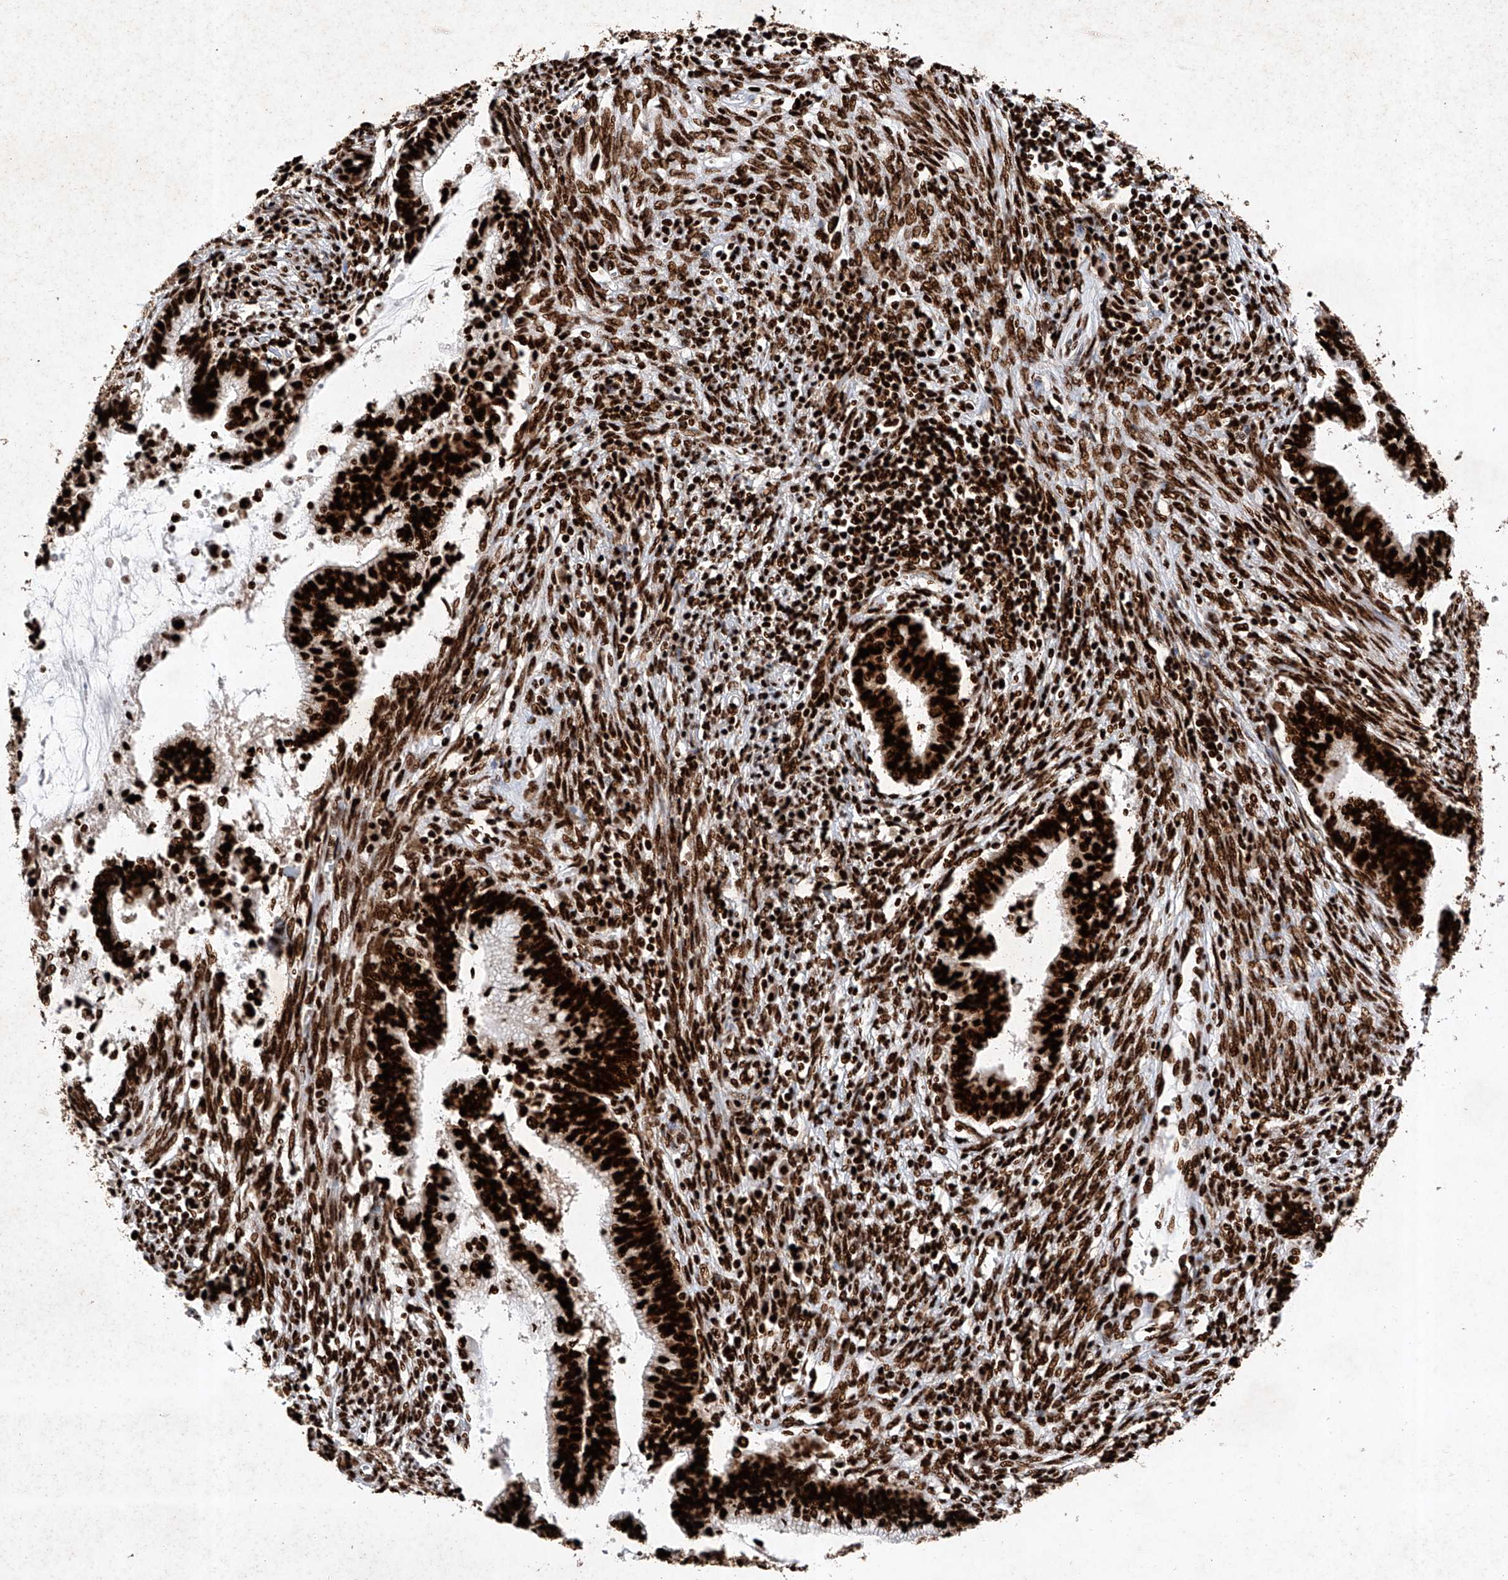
{"staining": {"intensity": "strong", "quantity": ">75%", "location": "nuclear"}, "tissue": "cervical cancer", "cell_type": "Tumor cells", "image_type": "cancer", "snomed": [{"axis": "morphology", "description": "Adenocarcinoma, NOS"}, {"axis": "topography", "description": "Cervix"}], "caption": "DAB immunohistochemical staining of human cervical cancer (adenocarcinoma) exhibits strong nuclear protein staining in approximately >75% of tumor cells.", "gene": "SRSF6", "patient": {"sex": "female", "age": 44}}